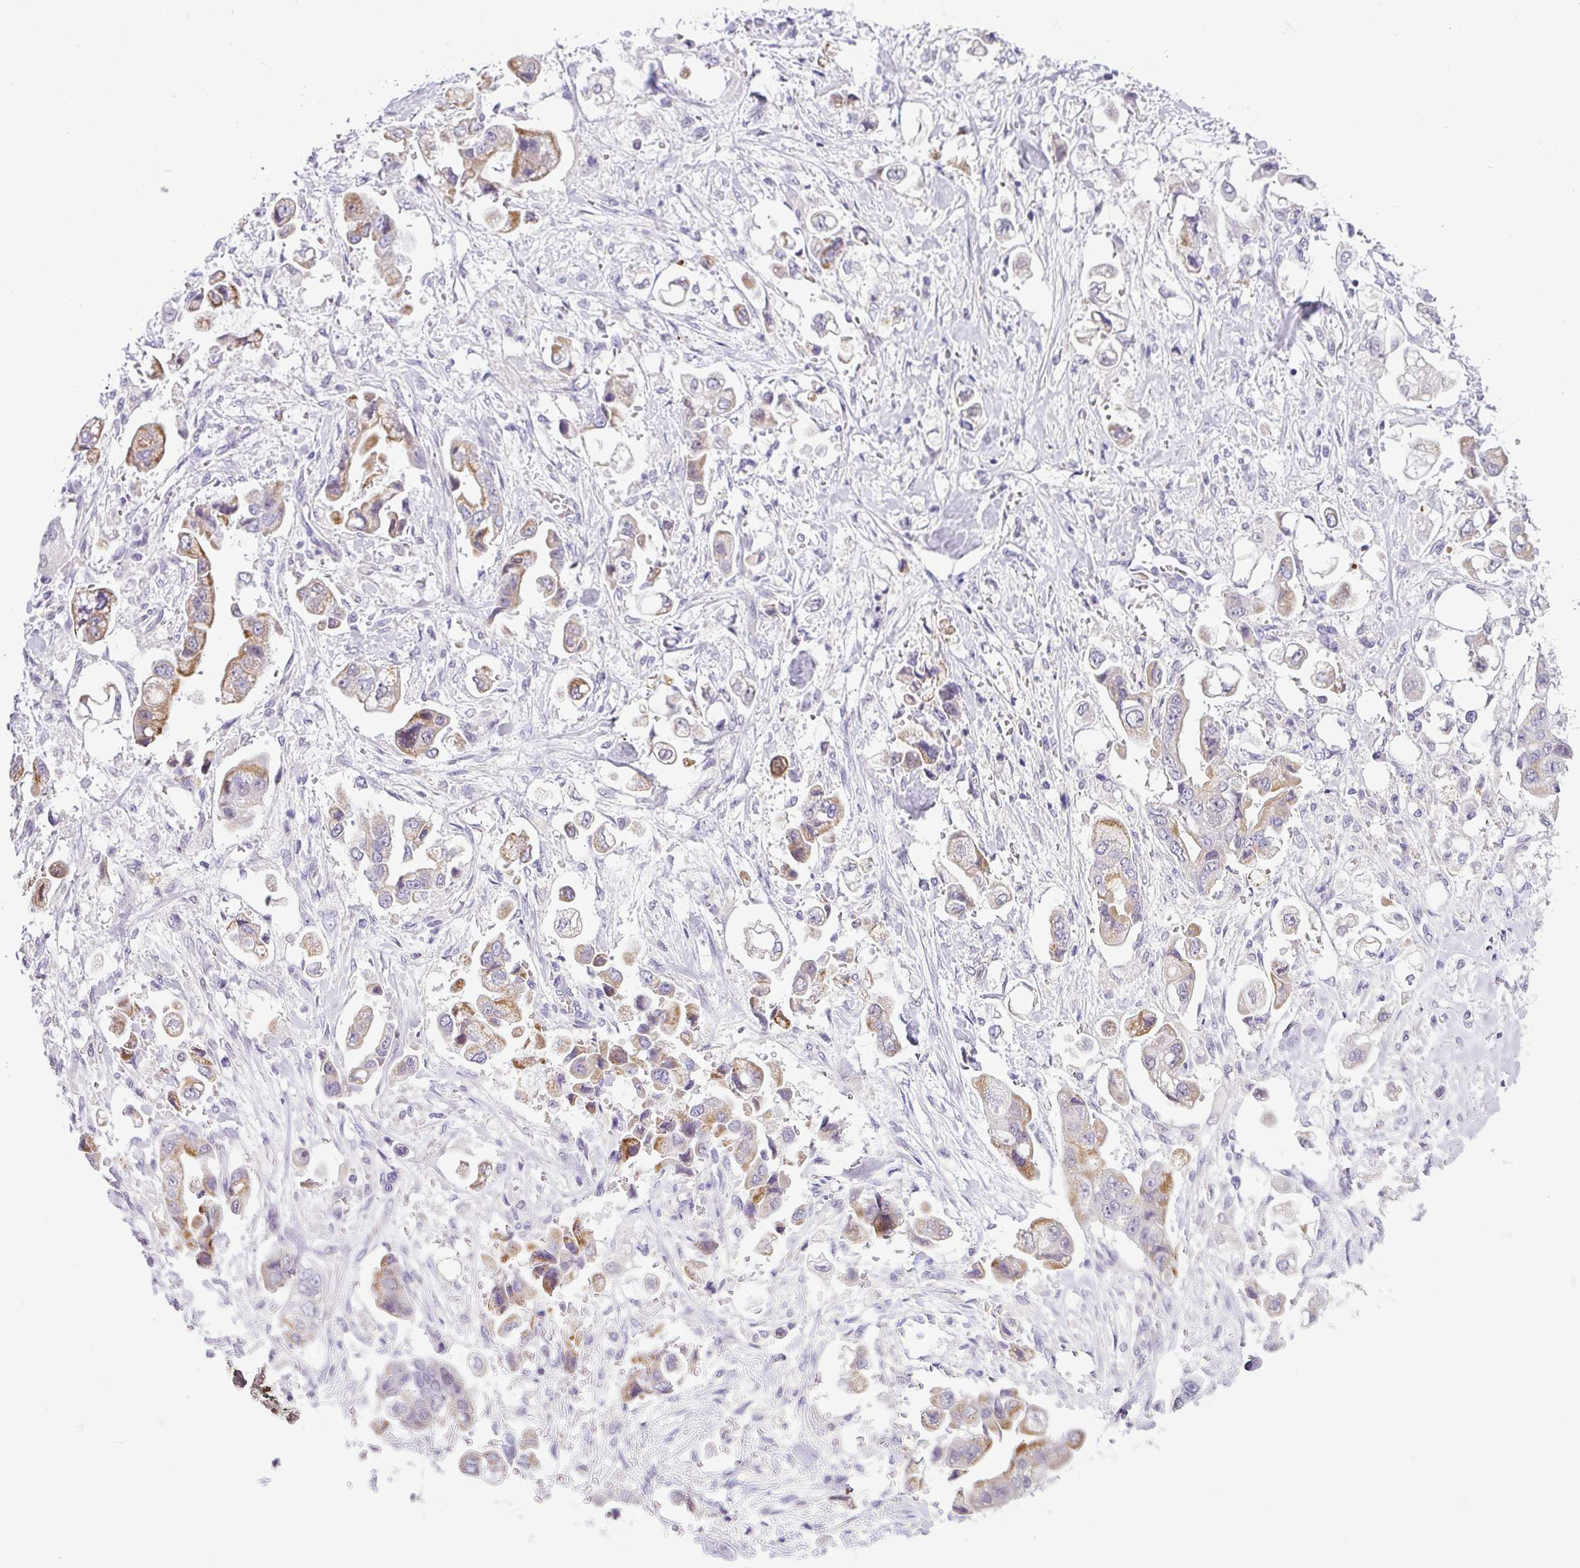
{"staining": {"intensity": "moderate", "quantity": "25%-75%", "location": "cytoplasmic/membranous"}, "tissue": "stomach cancer", "cell_type": "Tumor cells", "image_type": "cancer", "snomed": [{"axis": "morphology", "description": "Adenocarcinoma, NOS"}, {"axis": "topography", "description": "Stomach"}], "caption": "Brown immunohistochemical staining in stomach cancer (adenocarcinoma) exhibits moderate cytoplasmic/membranous expression in approximately 25%-75% of tumor cells.", "gene": "HMCN2", "patient": {"sex": "male", "age": 62}}